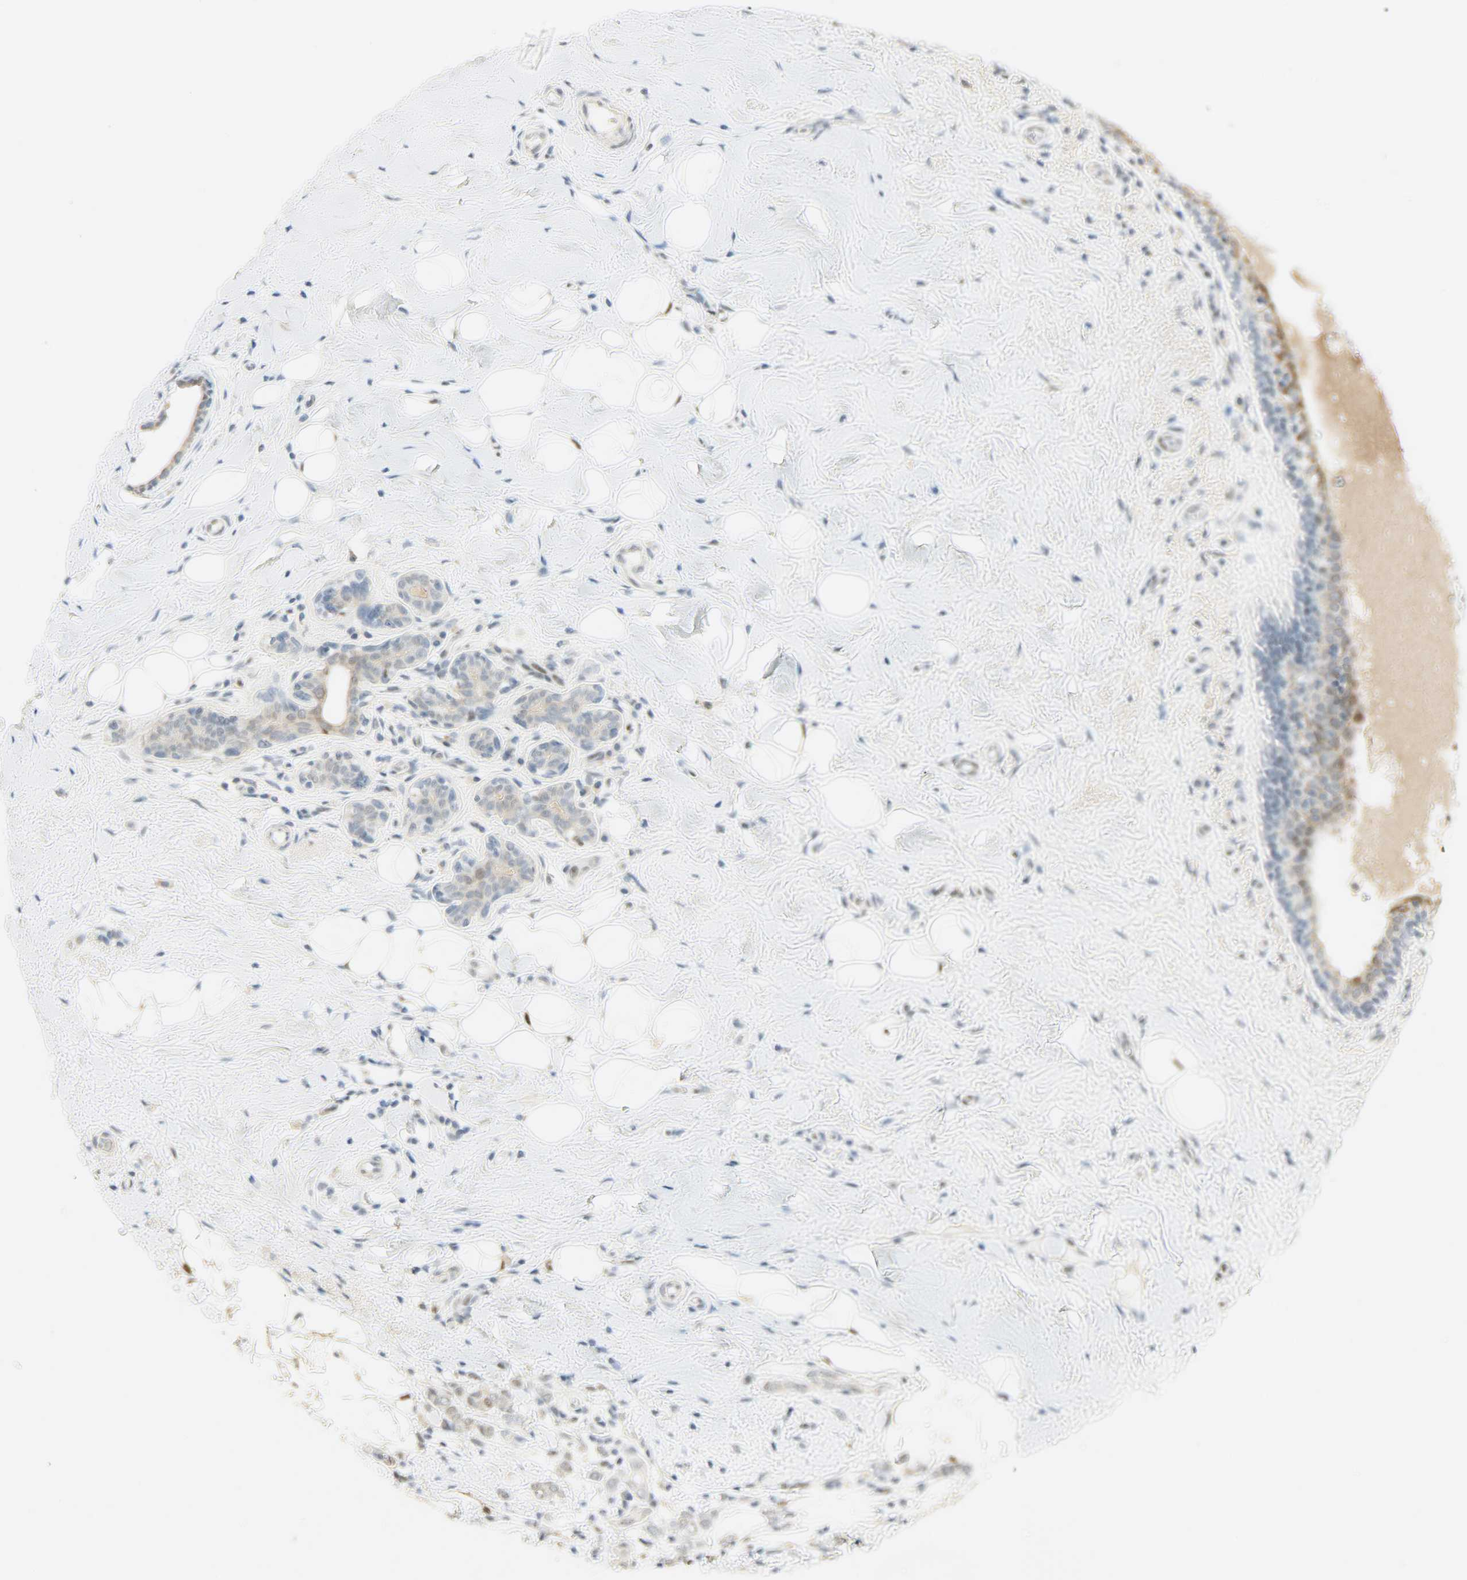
{"staining": {"intensity": "weak", "quantity": "25%-75%", "location": "cytoplasmic/membranous"}, "tissue": "breast cancer", "cell_type": "Tumor cells", "image_type": "cancer", "snomed": [{"axis": "morphology", "description": "Normal tissue, NOS"}, {"axis": "morphology", "description": "Lobular carcinoma"}, {"axis": "topography", "description": "Breast"}], "caption": "This image shows immunohistochemistry staining of human breast cancer, with low weak cytoplasmic/membranous staining in approximately 25%-75% of tumor cells.", "gene": "PPARG", "patient": {"sex": "female", "age": 47}}